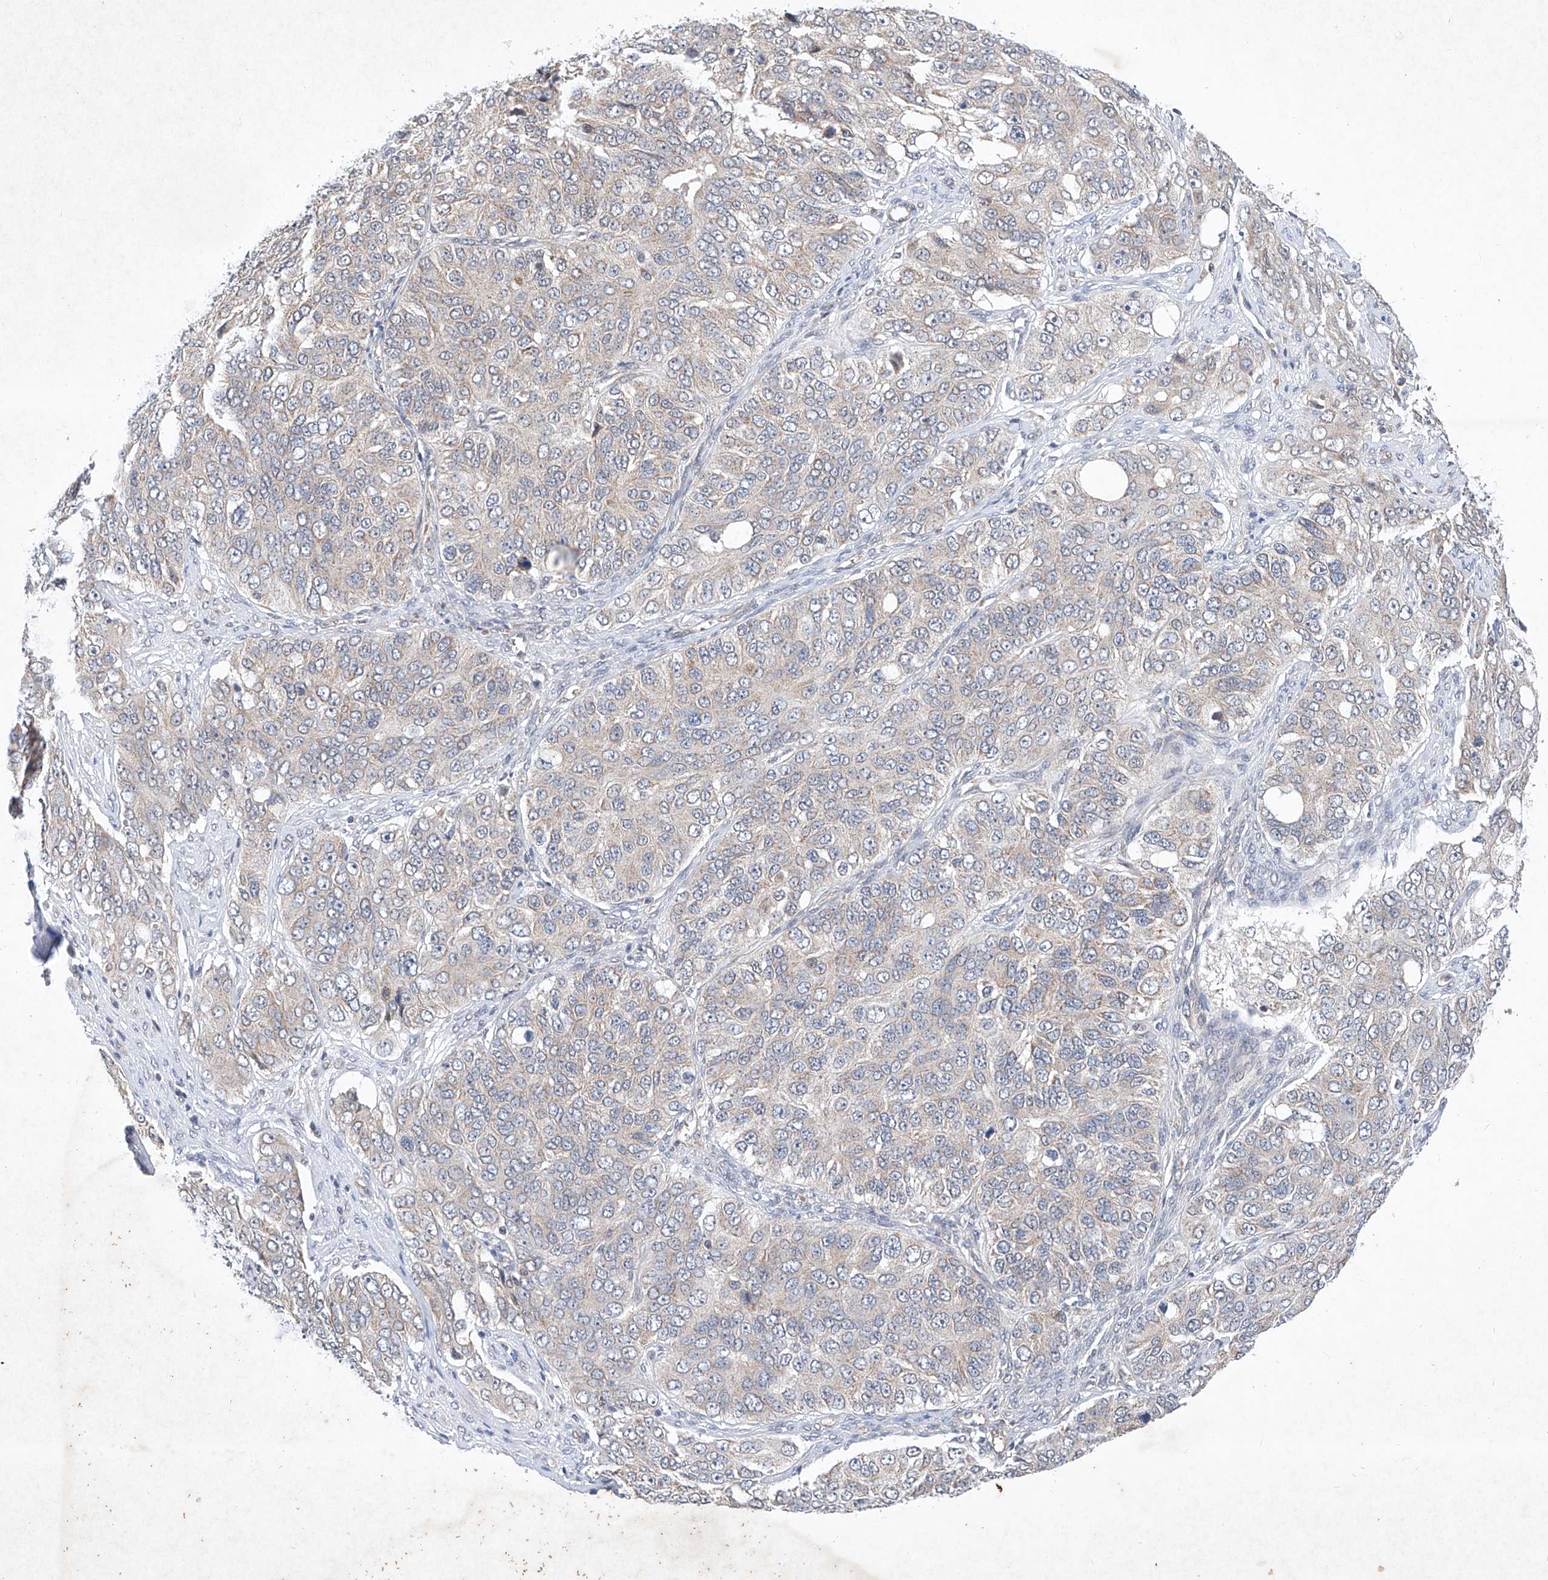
{"staining": {"intensity": "weak", "quantity": "<25%", "location": "cytoplasmic/membranous"}, "tissue": "ovarian cancer", "cell_type": "Tumor cells", "image_type": "cancer", "snomed": [{"axis": "morphology", "description": "Carcinoma, endometroid"}, {"axis": "topography", "description": "Ovary"}], "caption": "Immunohistochemistry image of endometroid carcinoma (ovarian) stained for a protein (brown), which demonstrates no expression in tumor cells.", "gene": "FASTK", "patient": {"sex": "female", "age": 51}}